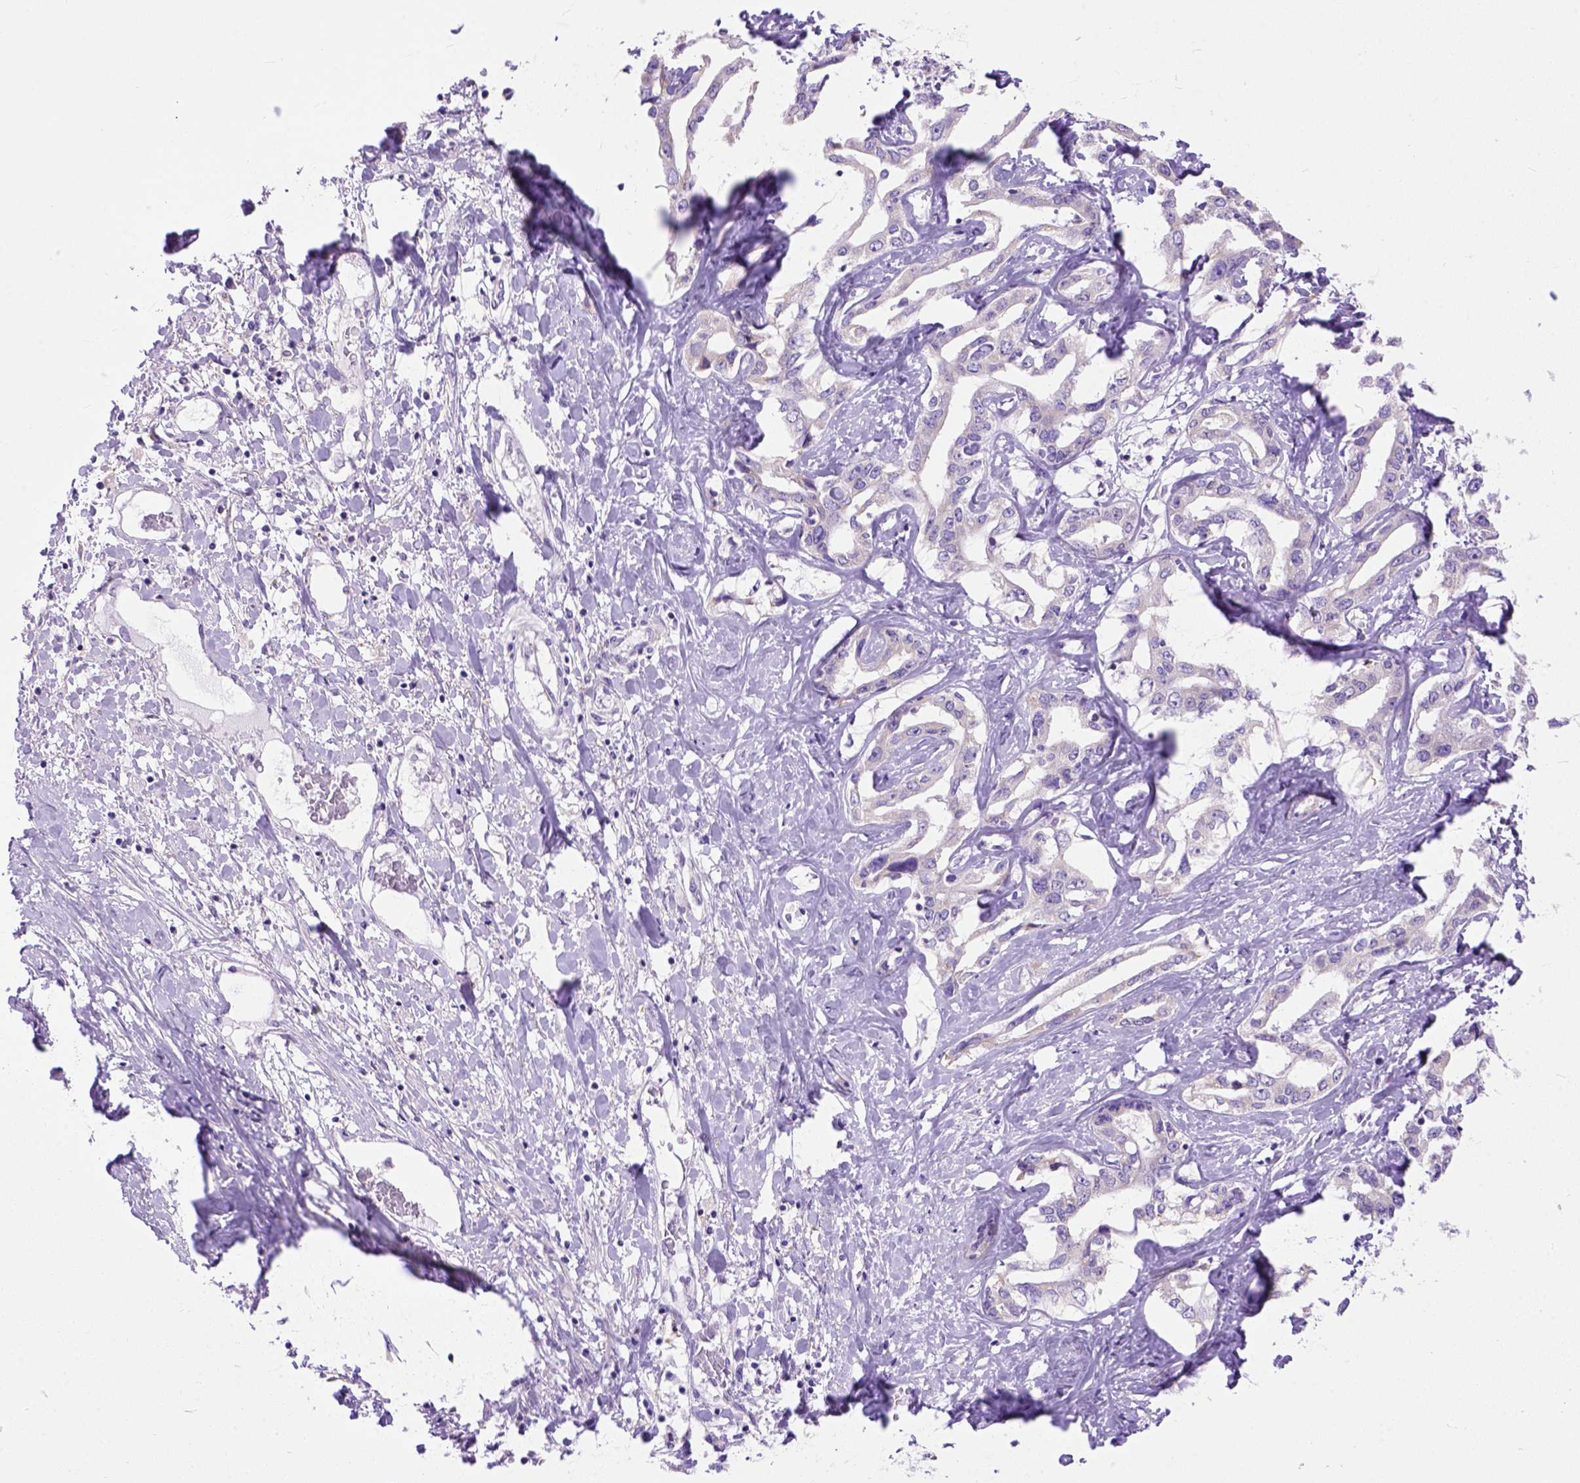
{"staining": {"intensity": "negative", "quantity": "none", "location": "none"}, "tissue": "liver cancer", "cell_type": "Tumor cells", "image_type": "cancer", "snomed": [{"axis": "morphology", "description": "Cholangiocarcinoma"}, {"axis": "topography", "description": "Liver"}], "caption": "A micrograph of human liver cholangiocarcinoma is negative for staining in tumor cells.", "gene": "ODAD3", "patient": {"sex": "male", "age": 59}}